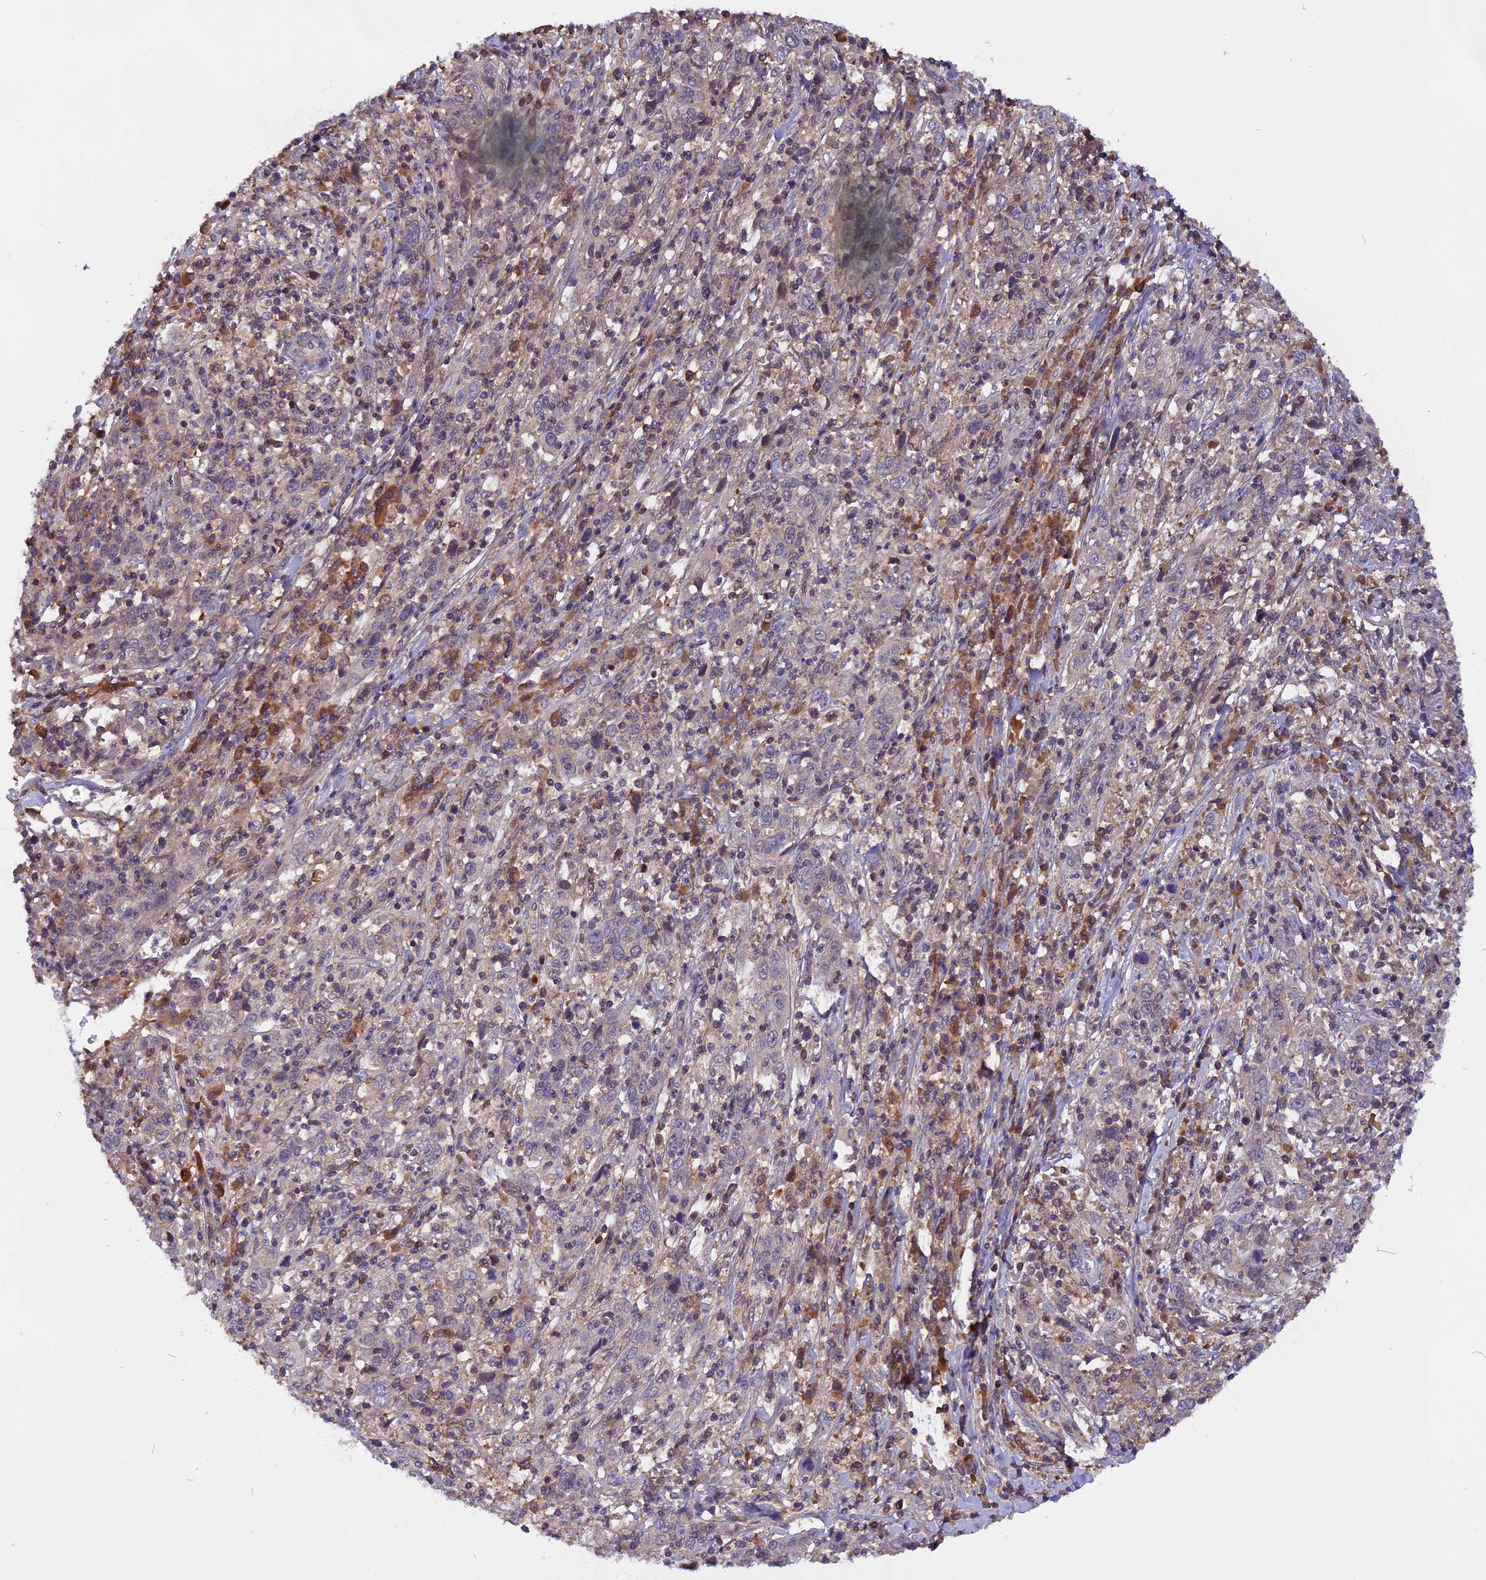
{"staining": {"intensity": "negative", "quantity": "none", "location": "none"}, "tissue": "cervical cancer", "cell_type": "Tumor cells", "image_type": "cancer", "snomed": [{"axis": "morphology", "description": "Squamous cell carcinoma, NOS"}, {"axis": "topography", "description": "Cervix"}], "caption": "Tumor cells are negative for brown protein staining in cervical cancer. (Stains: DAB IHC with hematoxylin counter stain, Microscopy: brightfield microscopy at high magnification).", "gene": "MARK4", "patient": {"sex": "female", "age": 46}}